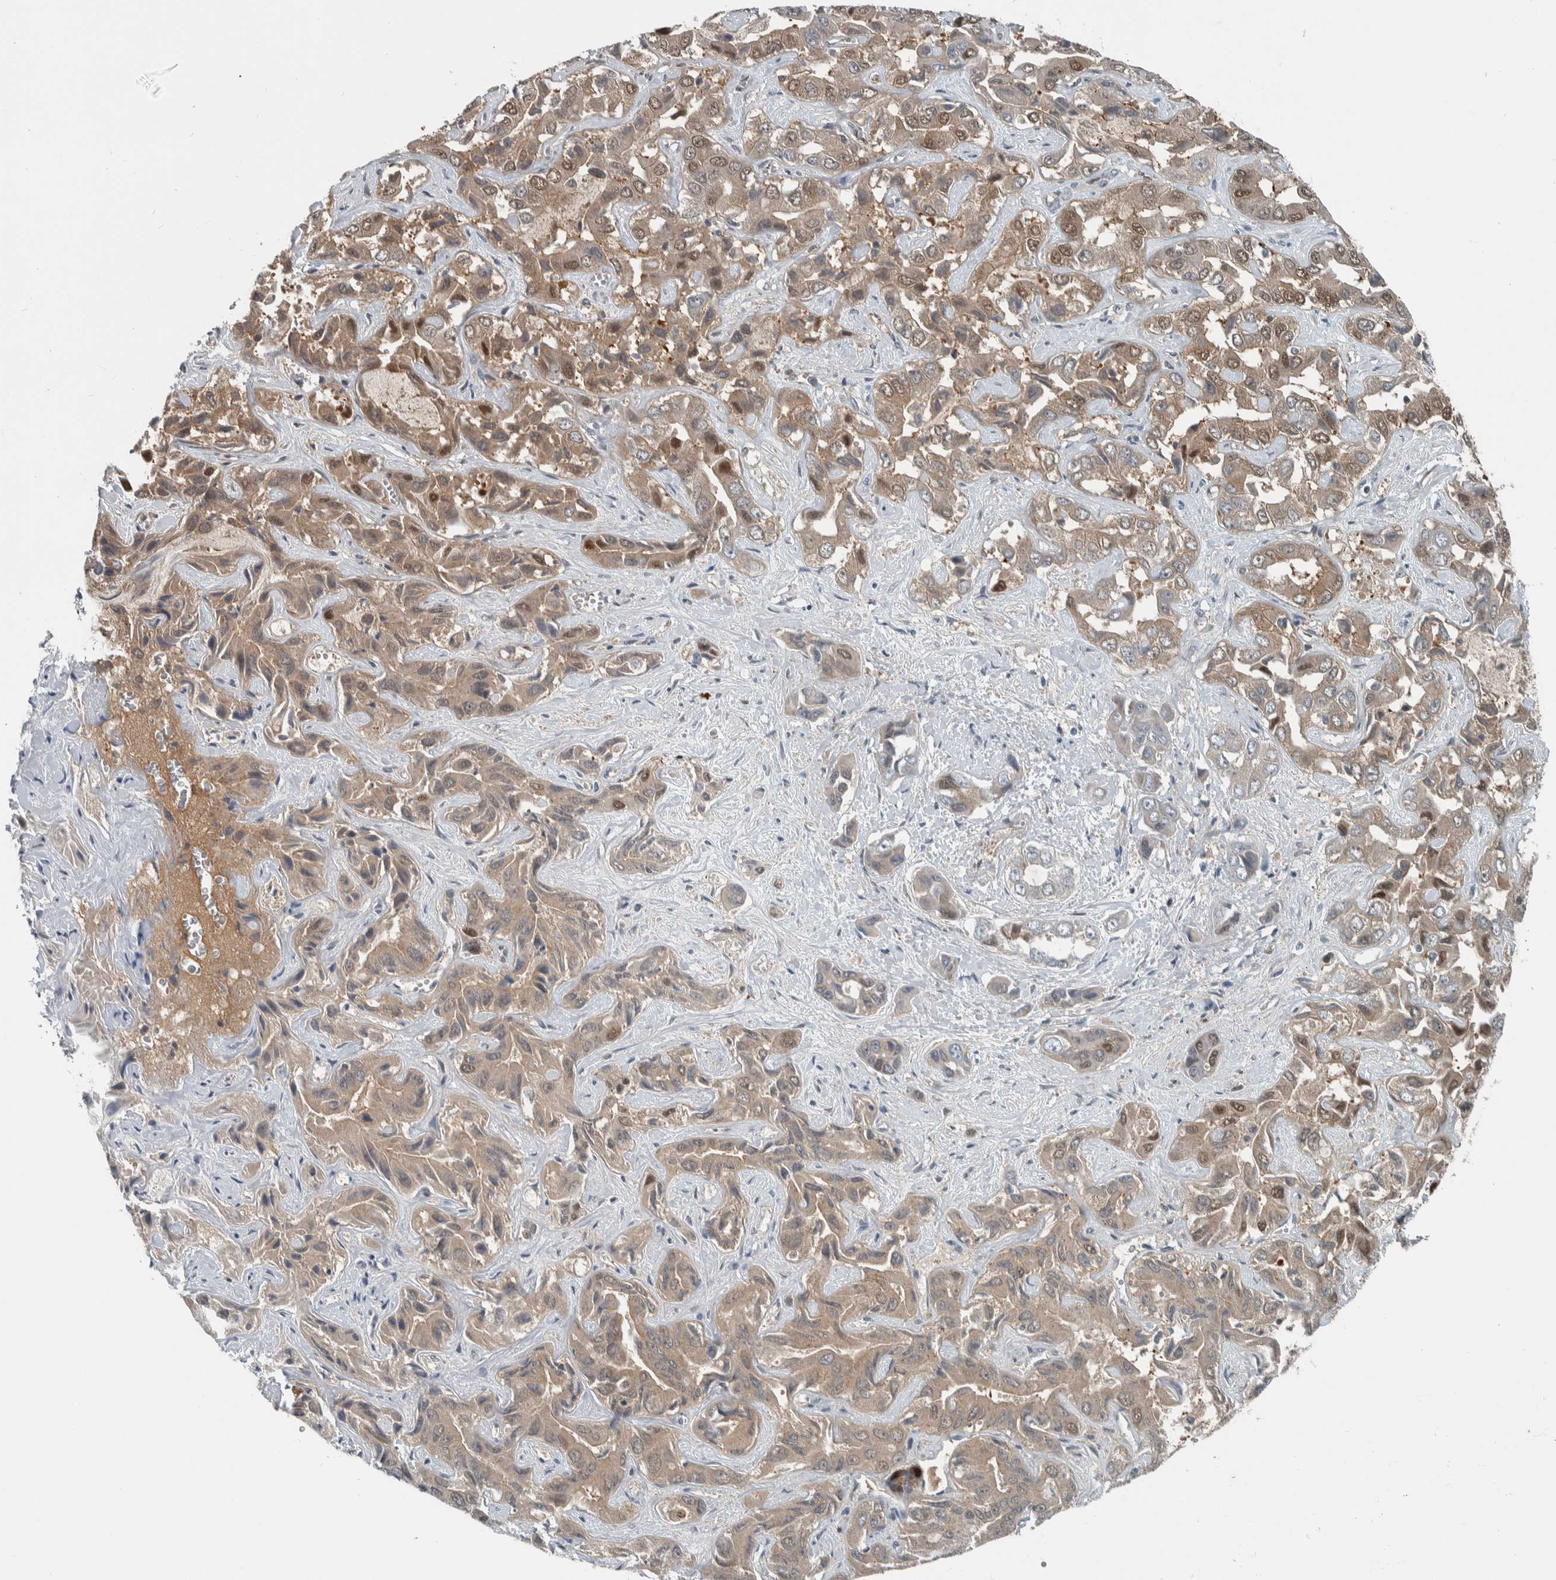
{"staining": {"intensity": "weak", "quantity": ">75%", "location": "cytoplasmic/membranous,nuclear"}, "tissue": "liver cancer", "cell_type": "Tumor cells", "image_type": "cancer", "snomed": [{"axis": "morphology", "description": "Cholangiocarcinoma"}, {"axis": "topography", "description": "Liver"}], "caption": "Protein staining of cholangiocarcinoma (liver) tissue shows weak cytoplasmic/membranous and nuclear expression in approximately >75% of tumor cells.", "gene": "ALAD", "patient": {"sex": "female", "age": 52}}